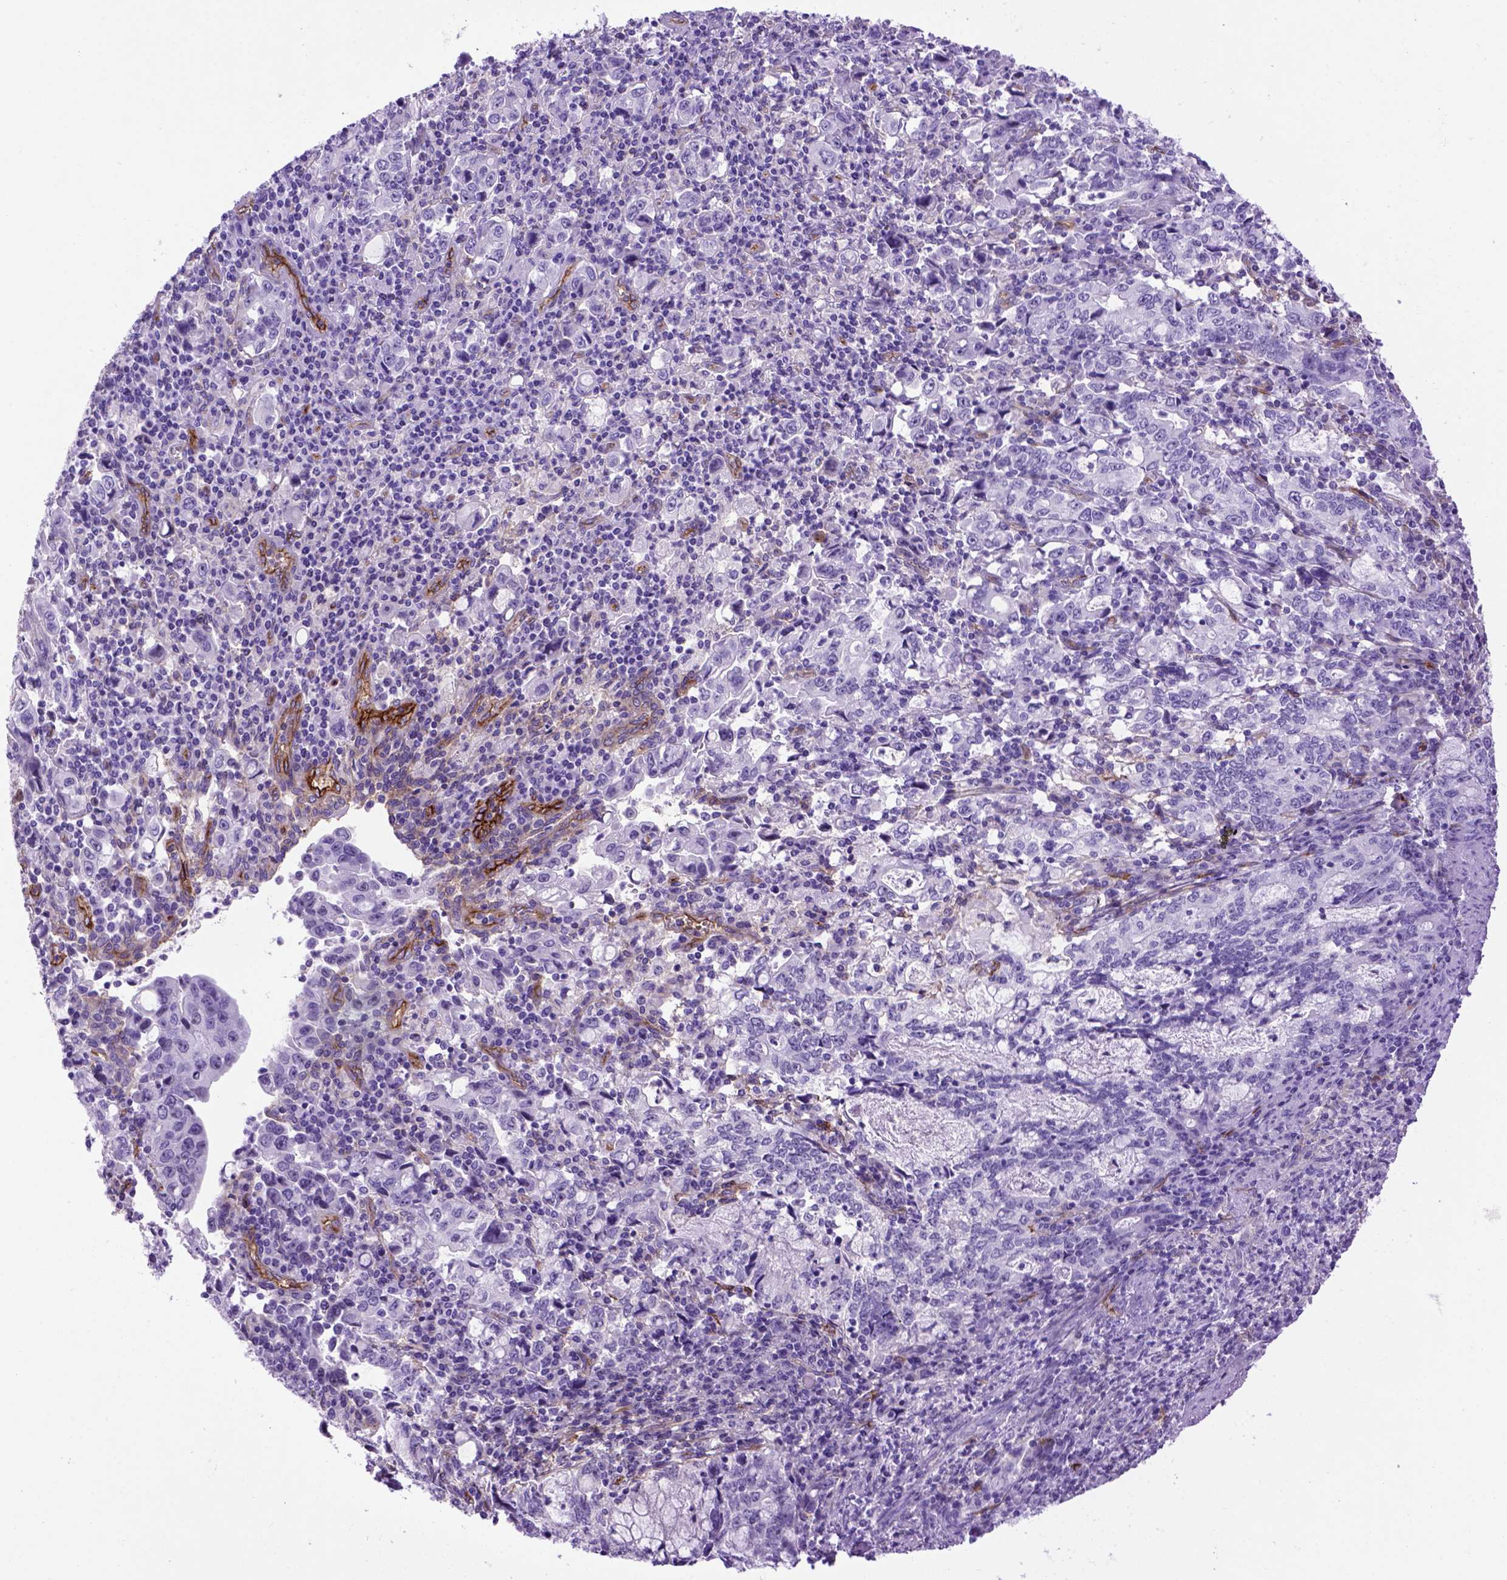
{"staining": {"intensity": "negative", "quantity": "none", "location": "none"}, "tissue": "stomach cancer", "cell_type": "Tumor cells", "image_type": "cancer", "snomed": [{"axis": "morphology", "description": "Adenocarcinoma, NOS"}, {"axis": "topography", "description": "Stomach, lower"}], "caption": "The IHC photomicrograph has no significant positivity in tumor cells of adenocarcinoma (stomach) tissue.", "gene": "ENG", "patient": {"sex": "female", "age": 72}}